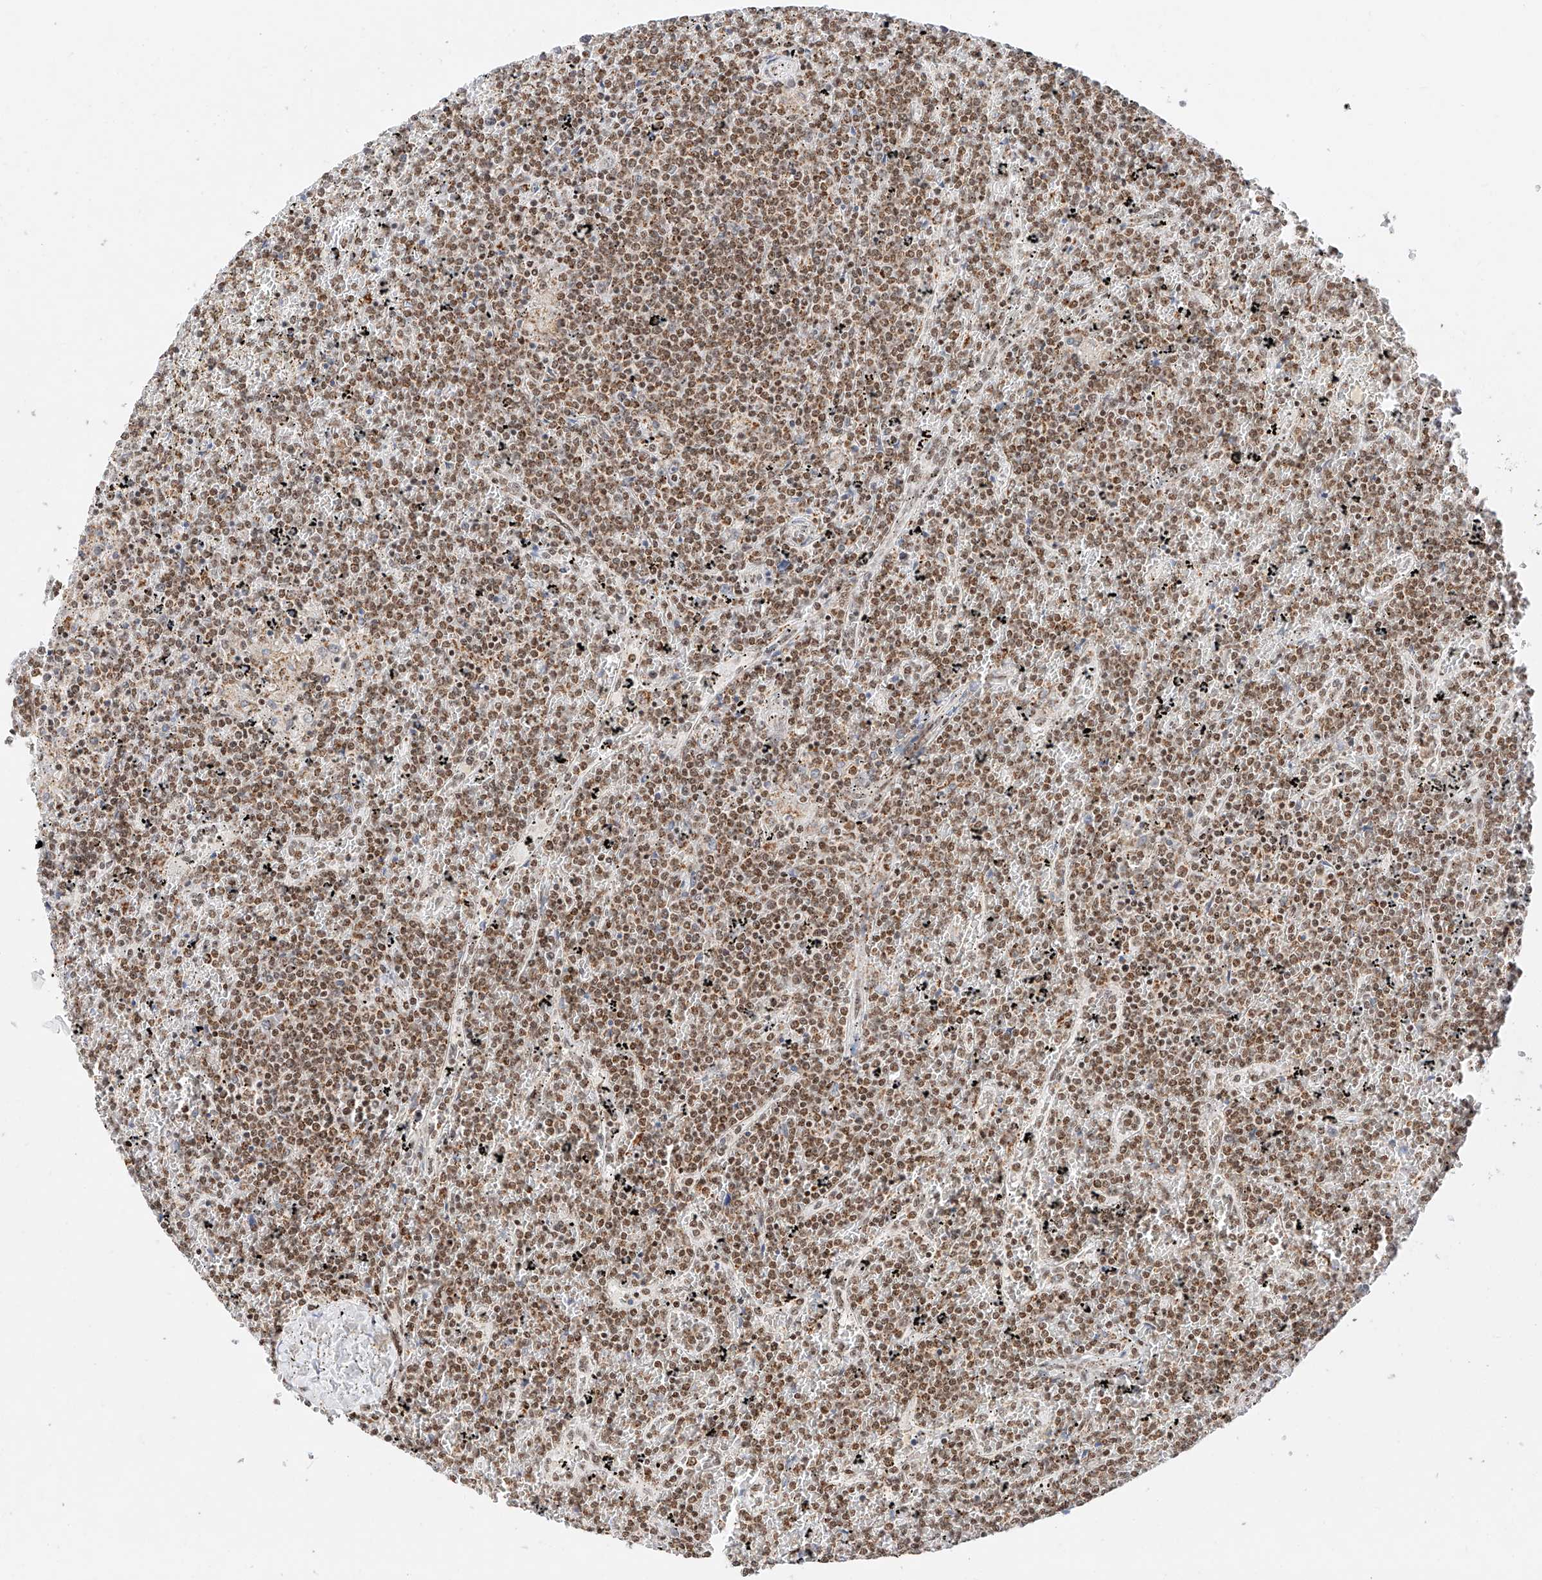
{"staining": {"intensity": "moderate", "quantity": ">75%", "location": "nuclear"}, "tissue": "lymphoma", "cell_type": "Tumor cells", "image_type": "cancer", "snomed": [{"axis": "morphology", "description": "Malignant lymphoma, non-Hodgkin's type, Low grade"}, {"axis": "topography", "description": "Spleen"}], "caption": "Protein expression analysis of human malignant lymphoma, non-Hodgkin's type (low-grade) reveals moderate nuclear expression in approximately >75% of tumor cells.", "gene": "NRF1", "patient": {"sex": "female", "age": 19}}